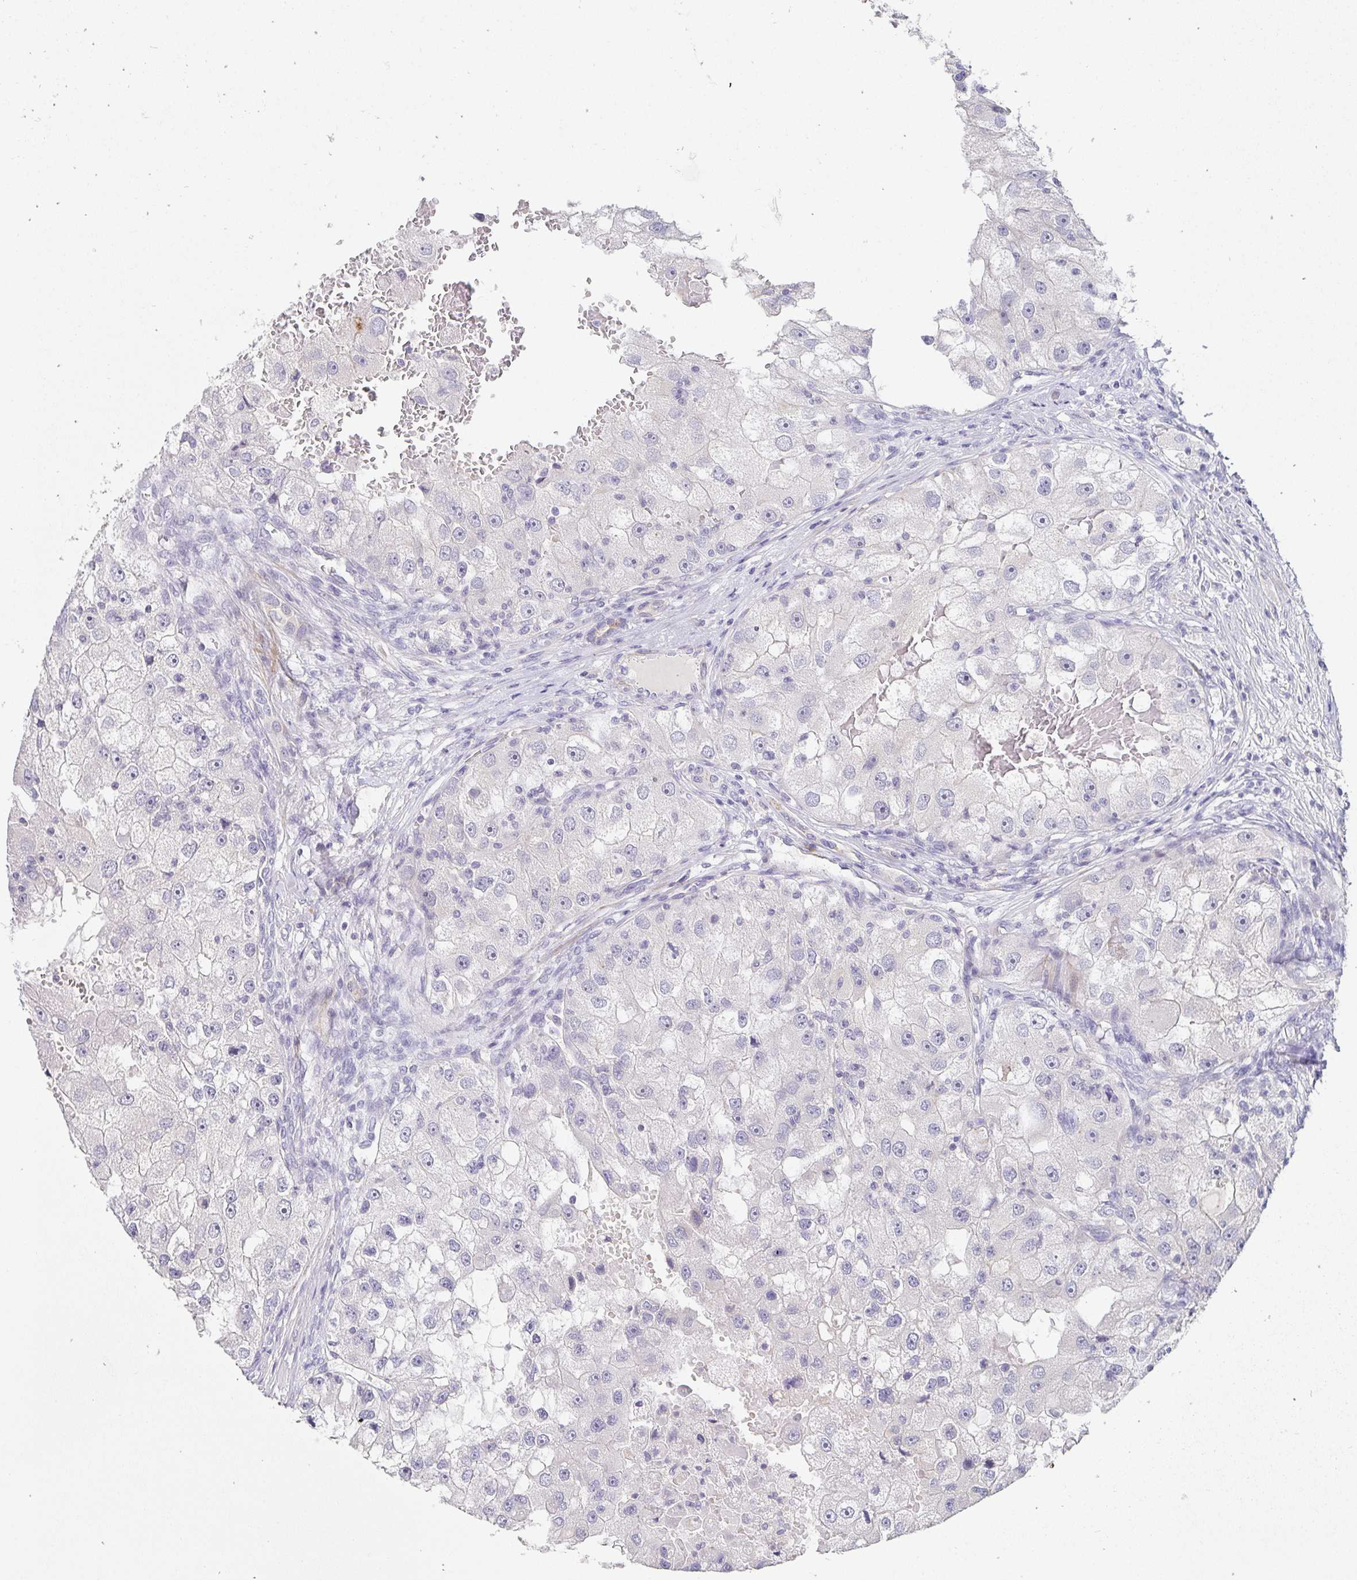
{"staining": {"intensity": "negative", "quantity": "none", "location": "none"}, "tissue": "renal cancer", "cell_type": "Tumor cells", "image_type": "cancer", "snomed": [{"axis": "morphology", "description": "Adenocarcinoma, NOS"}, {"axis": "topography", "description": "Kidney"}], "caption": "IHC image of human renal cancer stained for a protein (brown), which displays no positivity in tumor cells.", "gene": "PDX1", "patient": {"sex": "male", "age": 63}}